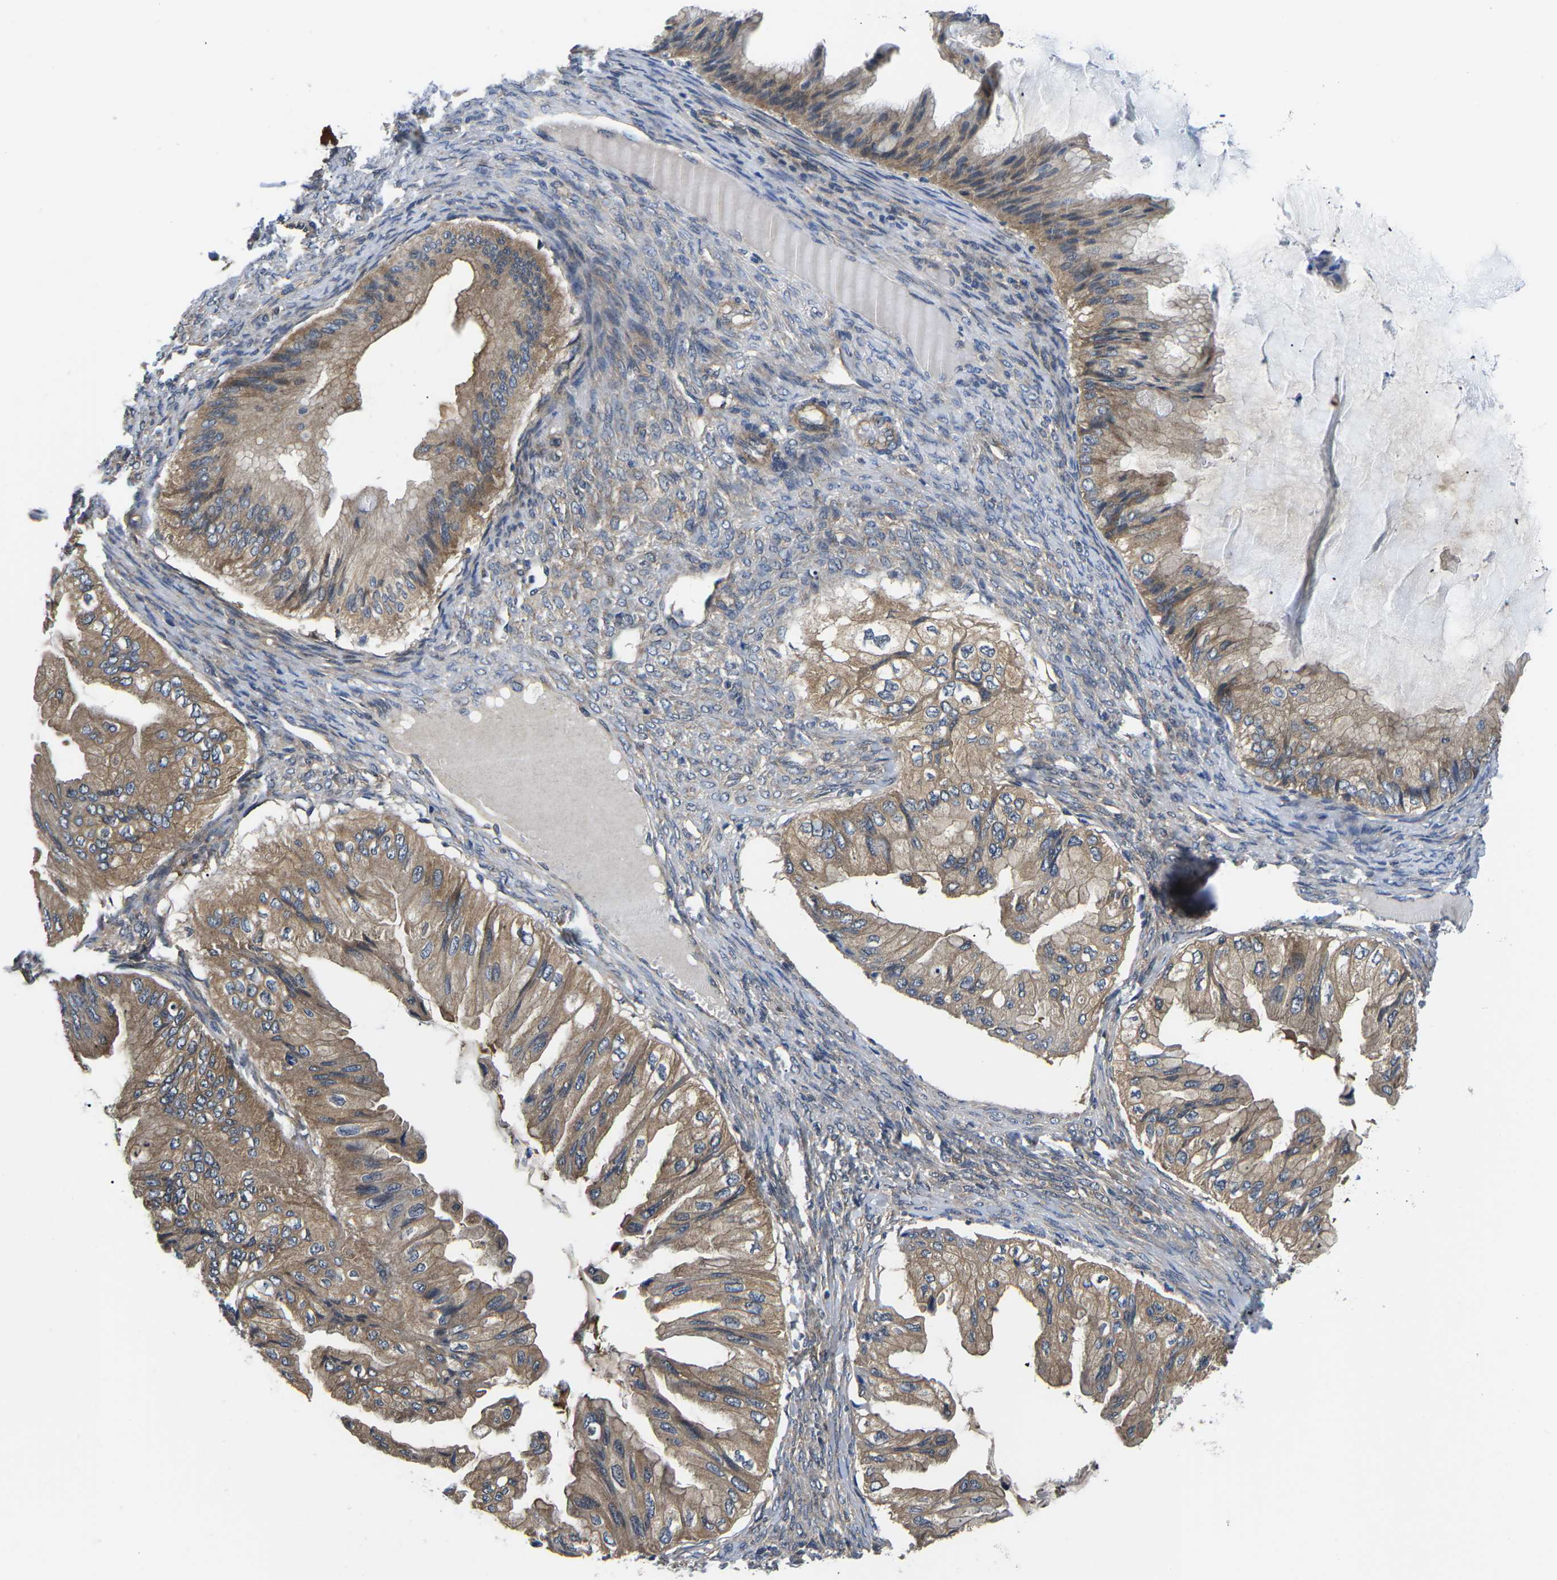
{"staining": {"intensity": "moderate", "quantity": ">75%", "location": "cytoplasmic/membranous"}, "tissue": "ovarian cancer", "cell_type": "Tumor cells", "image_type": "cancer", "snomed": [{"axis": "morphology", "description": "Cystadenocarcinoma, mucinous, NOS"}, {"axis": "topography", "description": "Ovary"}], "caption": "About >75% of tumor cells in ovarian cancer show moderate cytoplasmic/membranous protein expression as visualized by brown immunohistochemical staining.", "gene": "GSK3B", "patient": {"sex": "female", "age": 61}}